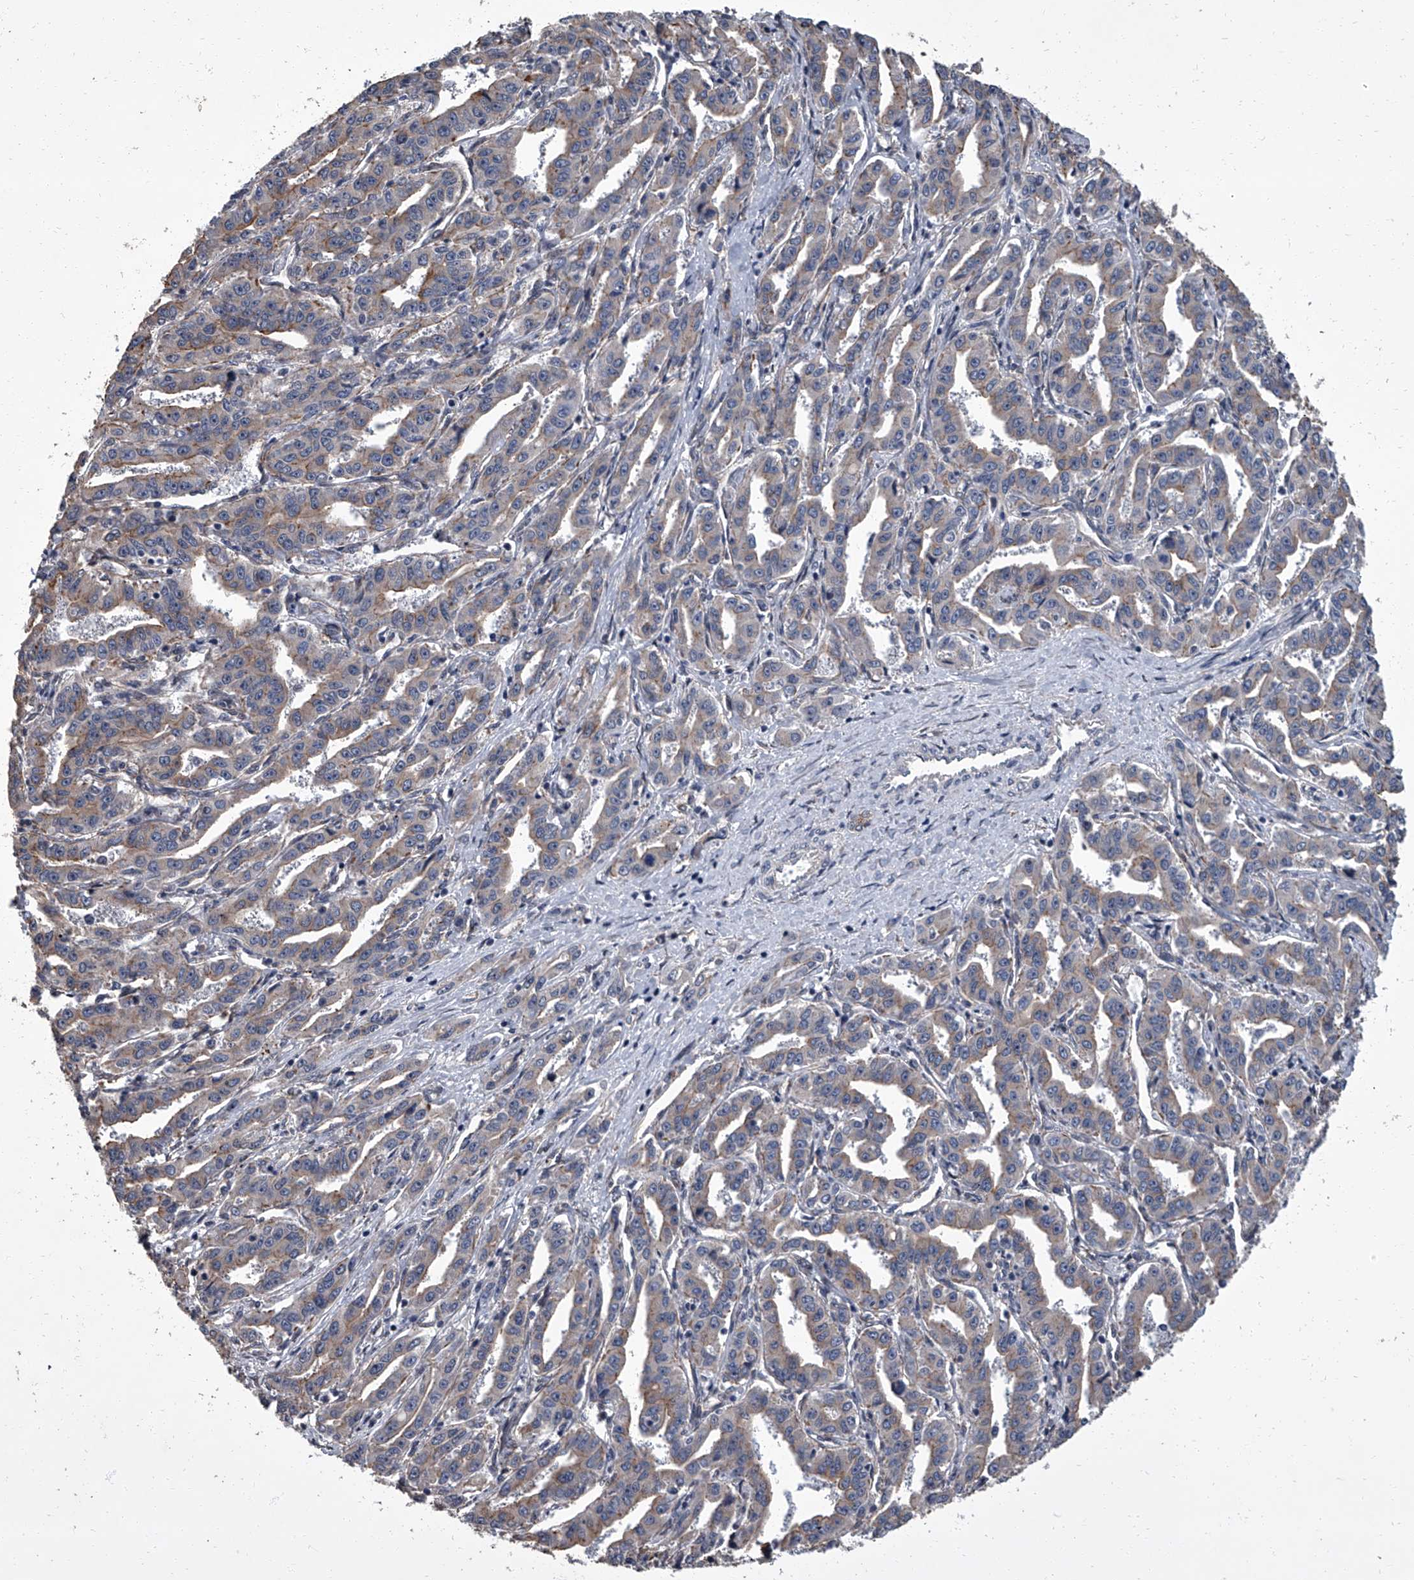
{"staining": {"intensity": "weak", "quantity": "25%-75%", "location": "cytoplasmic/membranous"}, "tissue": "liver cancer", "cell_type": "Tumor cells", "image_type": "cancer", "snomed": [{"axis": "morphology", "description": "Cholangiocarcinoma"}, {"axis": "topography", "description": "Liver"}], "caption": "The image demonstrates immunohistochemical staining of liver cholangiocarcinoma. There is weak cytoplasmic/membranous expression is present in about 25%-75% of tumor cells. (Stains: DAB (3,3'-diaminobenzidine) in brown, nuclei in blue, Microscopy: brightfield microscopy at high magnification).", "gene": "SIRT4", "patient": {"sex": "male", "age": 59}}